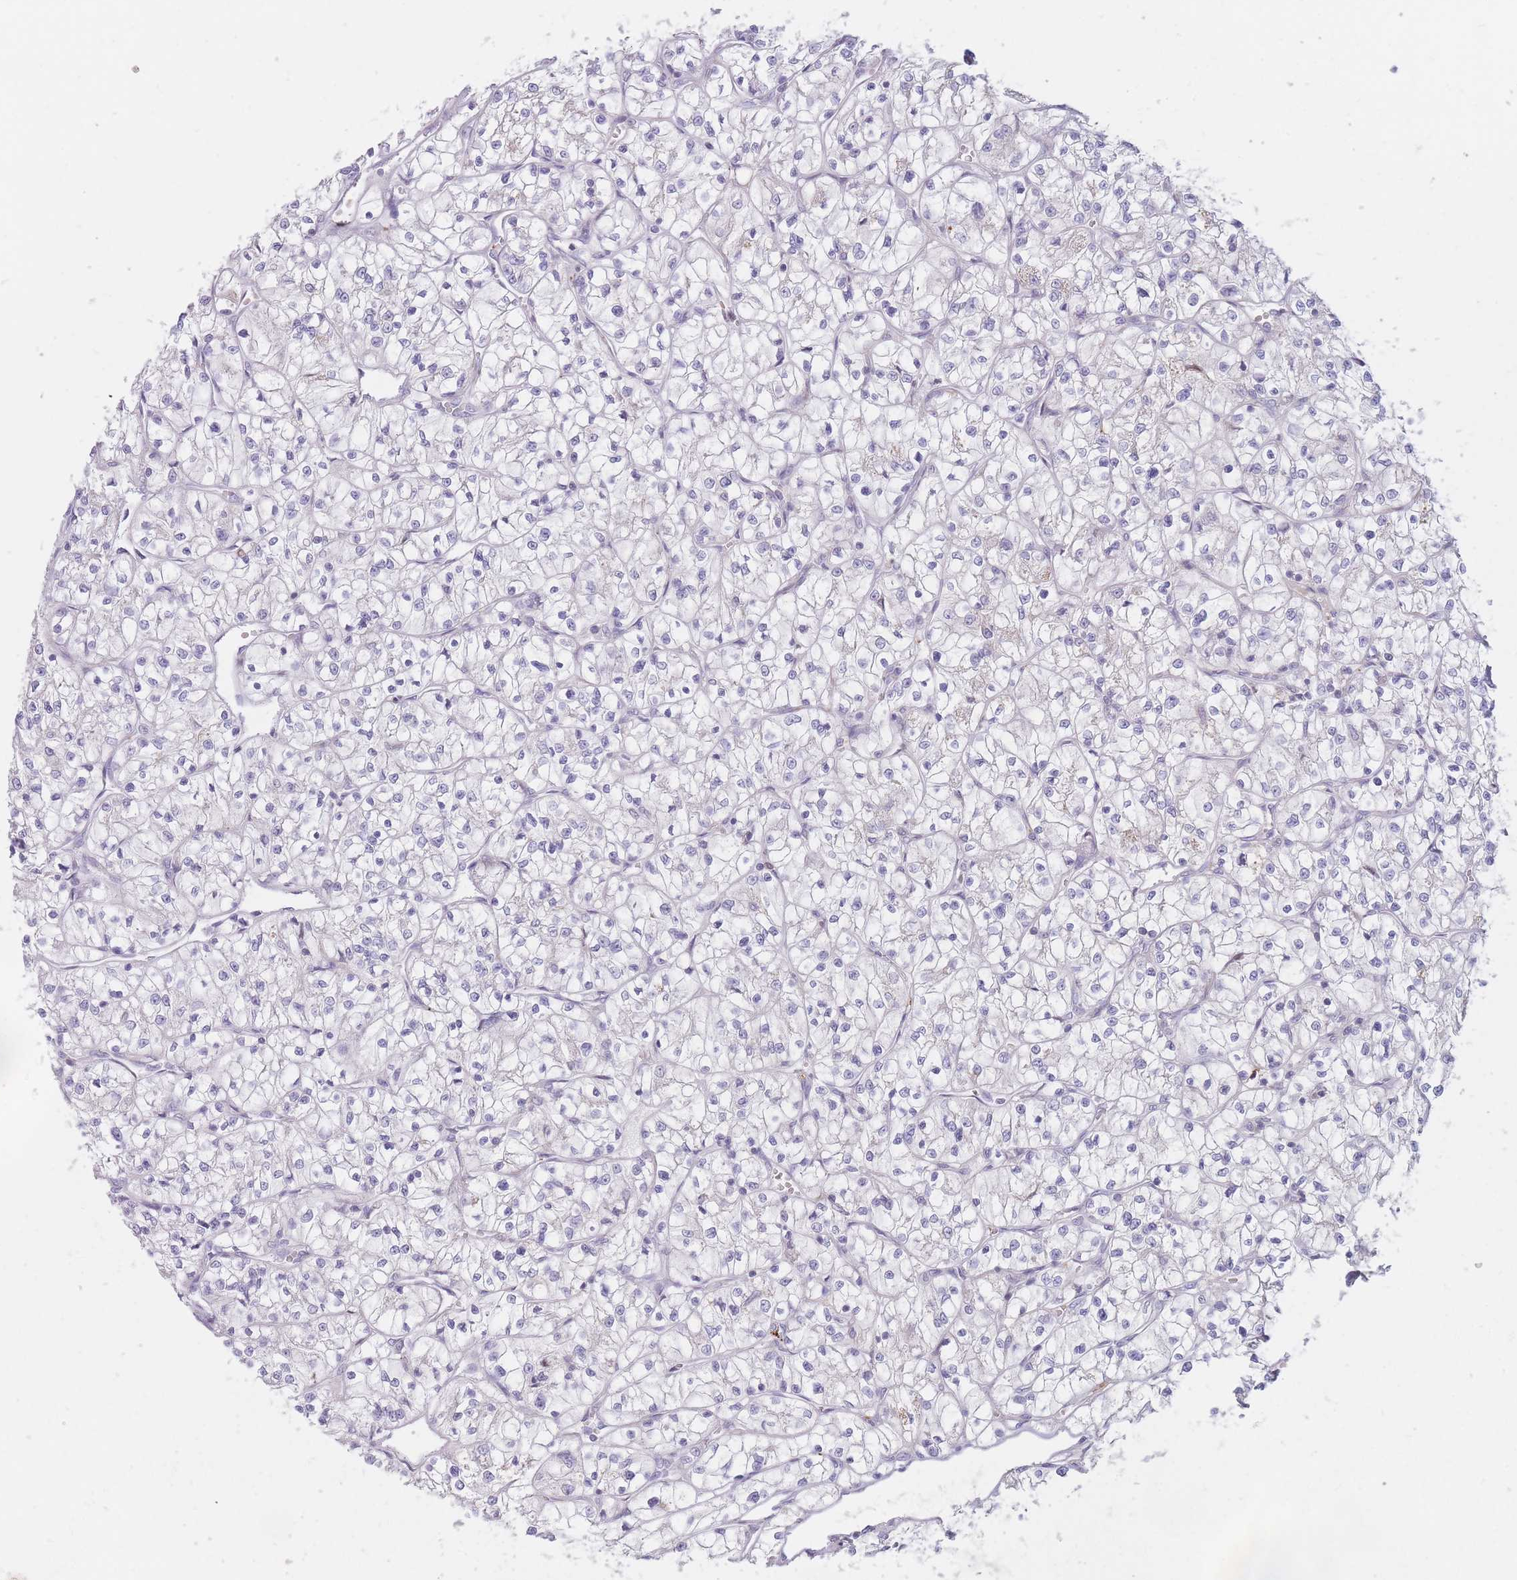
{"staining": {"intensity": "negative", "quantity": "none", "location": "none"}, "tissue": "renal cancer", "cell_type": "Tumor cells", "image_type": "cancer", "snomed": [{"axis": "morphology", "description": "Adenocarcinoma, NOS"}, {"axis": "topography", "description": "Kidney"}], "caption": "This is an immunohistochemistry (IHC) micrograph of renal cancer (adenocarcinoma). There is no expression in tumor cells.", "gene": "PTGDR", "patient": {"sex": "female", "age": 64}}